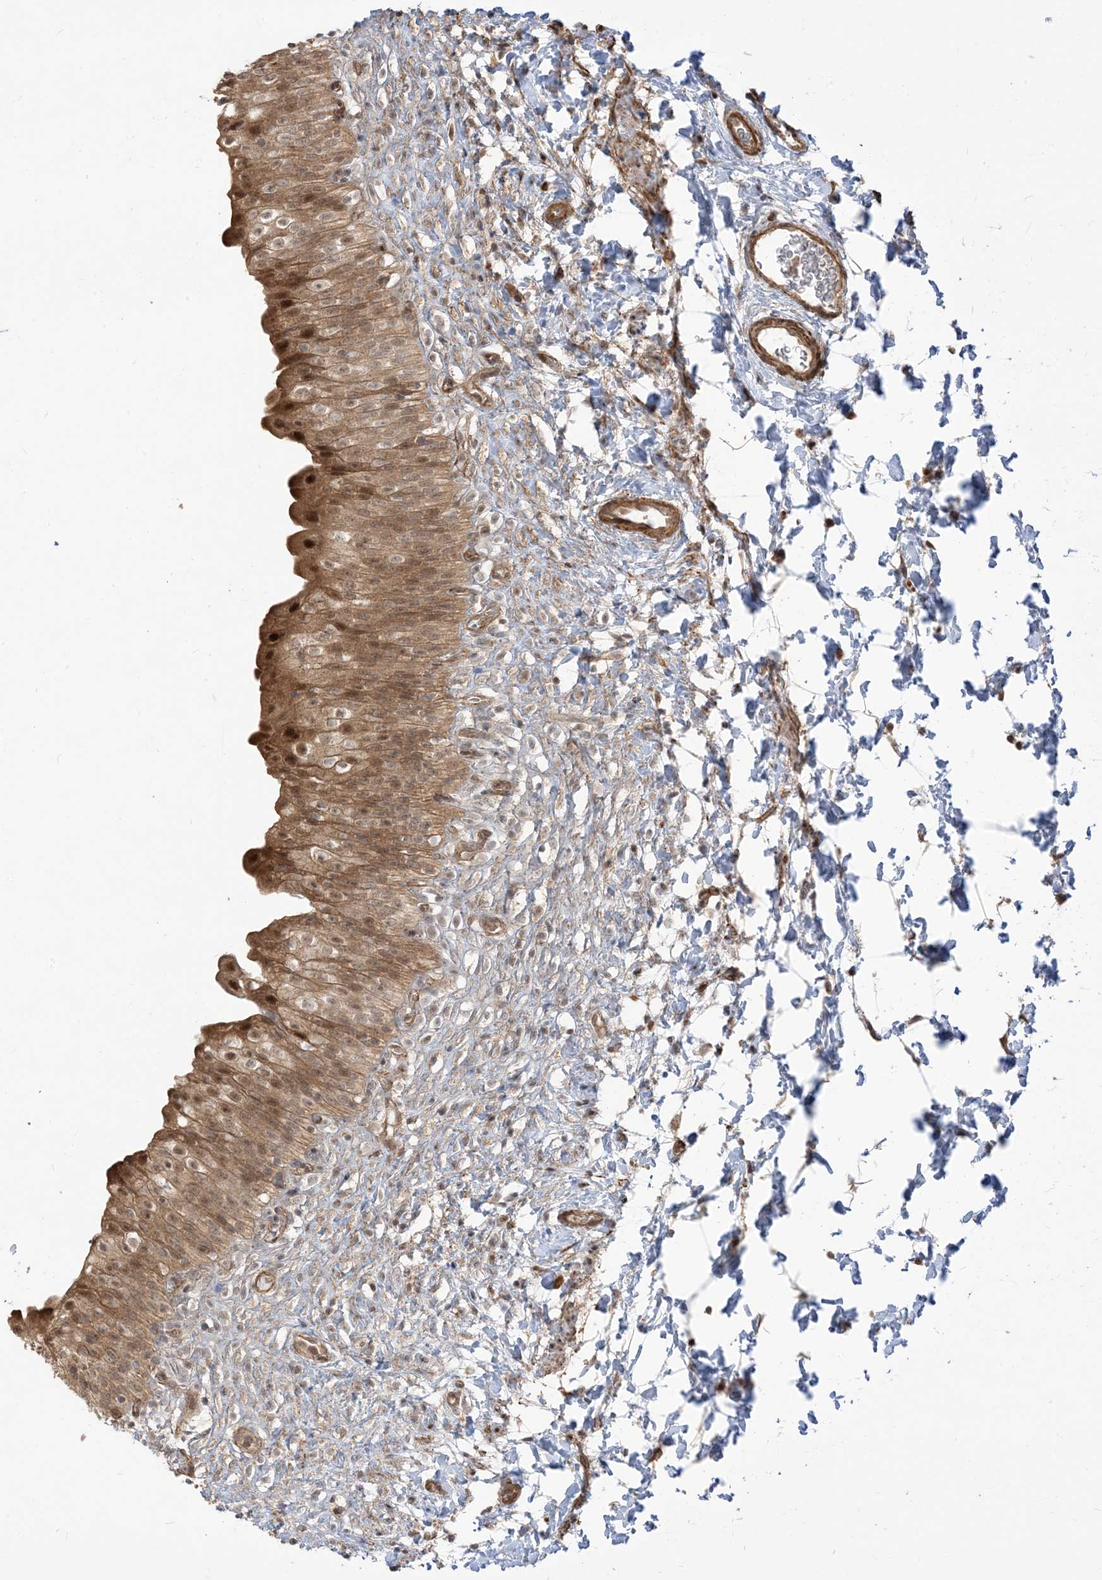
{"staining": {"intensity": "moderate", "quantity": ">75%", "location": "cytoplasmic/membranous,nuclear"}, "tissue": "urinary bladder", "cell_type": "Urothelial cells", "image_type": "normal", "snomed": [{"axis": "morphology", "description": "Normal tissue, NOS"}, {"axis": "topography", "description": "Urinary bladder"}], "caption": "Urinary bladder was stained to show a protein in brown. There is medium levels of moderate cytoplasmic/membranous,nuclear expression in about >75% of urothelial cells.", "gene": "TBCC", "patient": {"sex": "male", "age": 55}}